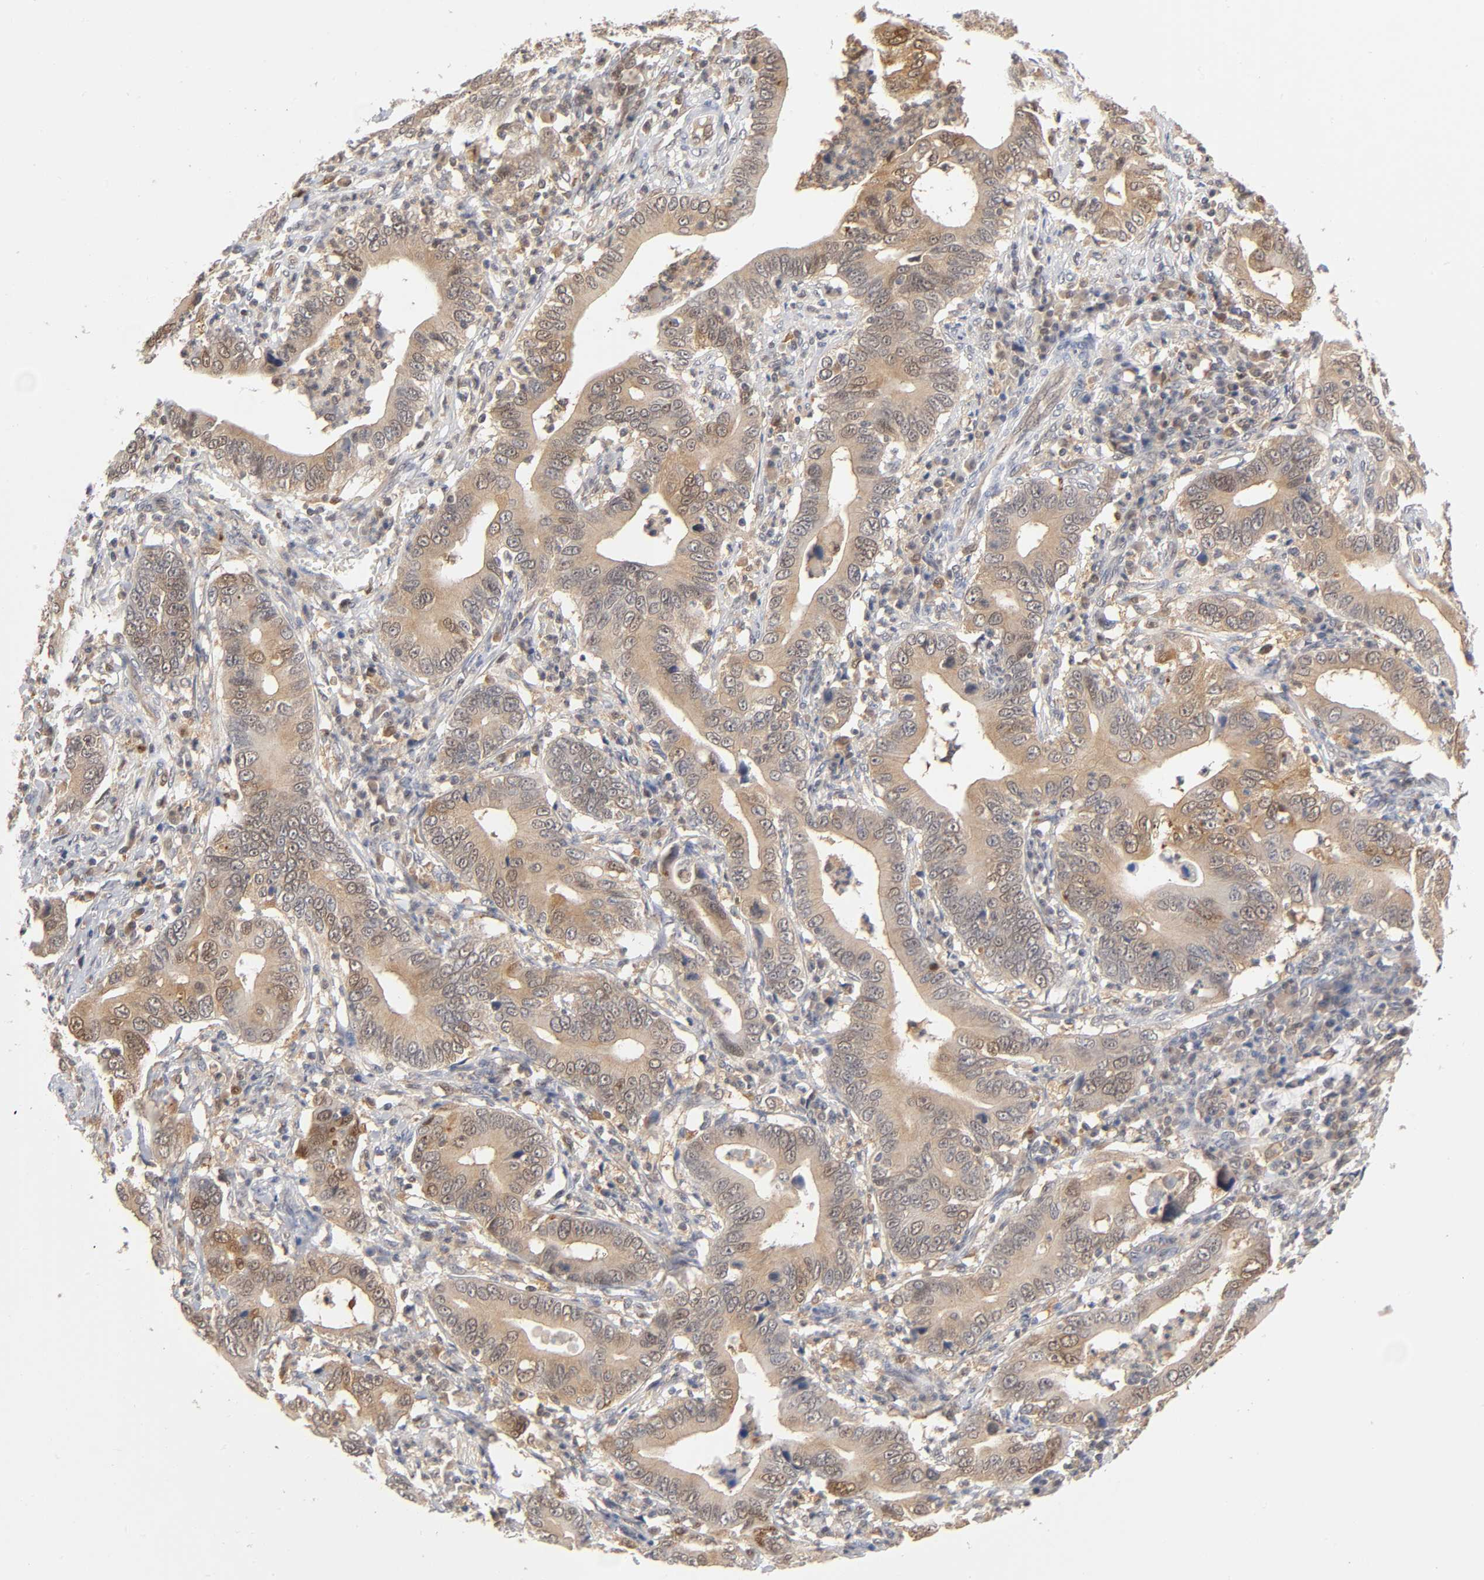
{"staining": {"intensity": "moderate", "quantity": "25%-75%", "location": "cytoplasmic/membranous"}, "tissue": "stomach cancer", "cell_type": "Tumor cells", "image_type": "cancer", "snomed": [{"axis": "morphology", "description": "Adenocarcinoma, NOS"}, {"axis": "topography", "description": "Stomach, upper"}], "caption": "Immunohistochemistry (IHC) image of neoplastic tissue: adenocarcinoma (stomach) stained using IHC displays medium levels of moderate protein expression localized specifically in the cytoplasmic/membranous of tumor cells, appearing as a cytoplasmic/membranous brown color.", "gene": "DFFB", "patient": {"sex": "male", "age": 63}}